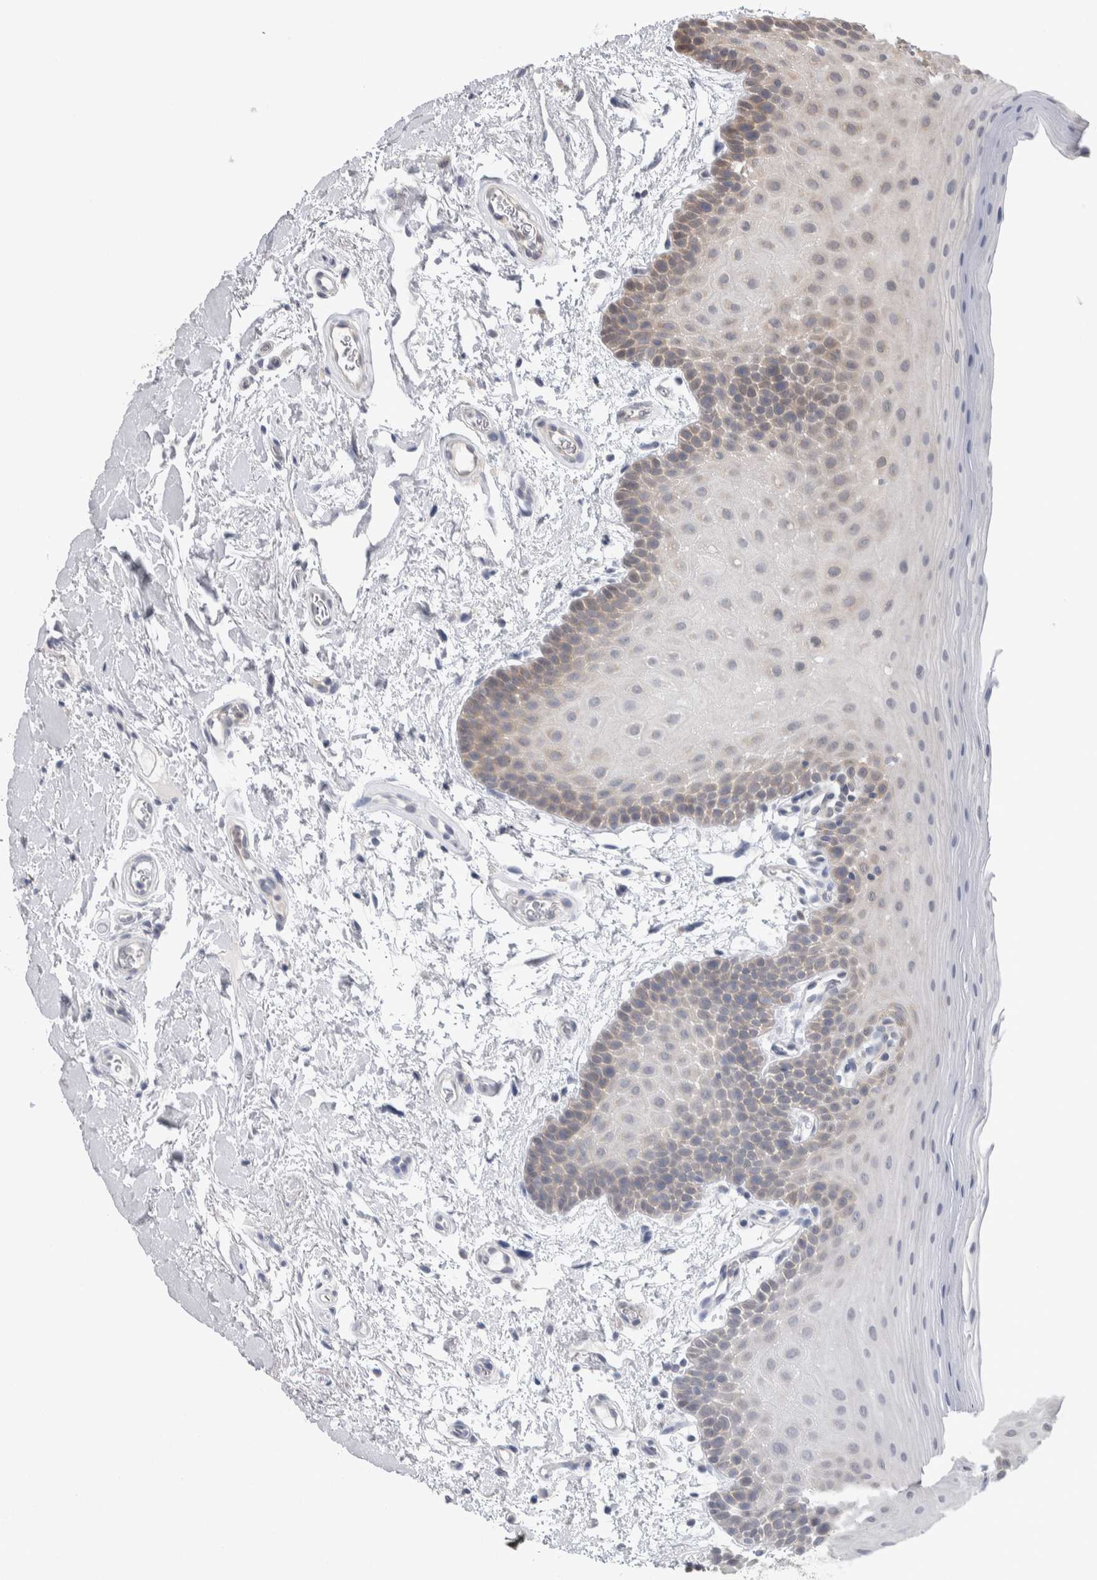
{"staining": {"intensity": "weak", "quantity": "<25%", "location": "cytoplasmic/membranous"}, "tissue": "oral mucosa", "cell_type": "Squamous epithelial cells", "image_type": "normal", "snomed": [{"axis": "morphology", "description": "Normal tissue, NOS"}, {"axis": "topography", "description": "Oral tissue"}], "caption": "Image shows no significant protein staining in squamous epithelial cells of normal oral mucosa. (Immunohistochemistry, brightfield microscopy, high magnification).", "gene": "HTATIP2", "patient": {"sex": "male", "age": 62}}